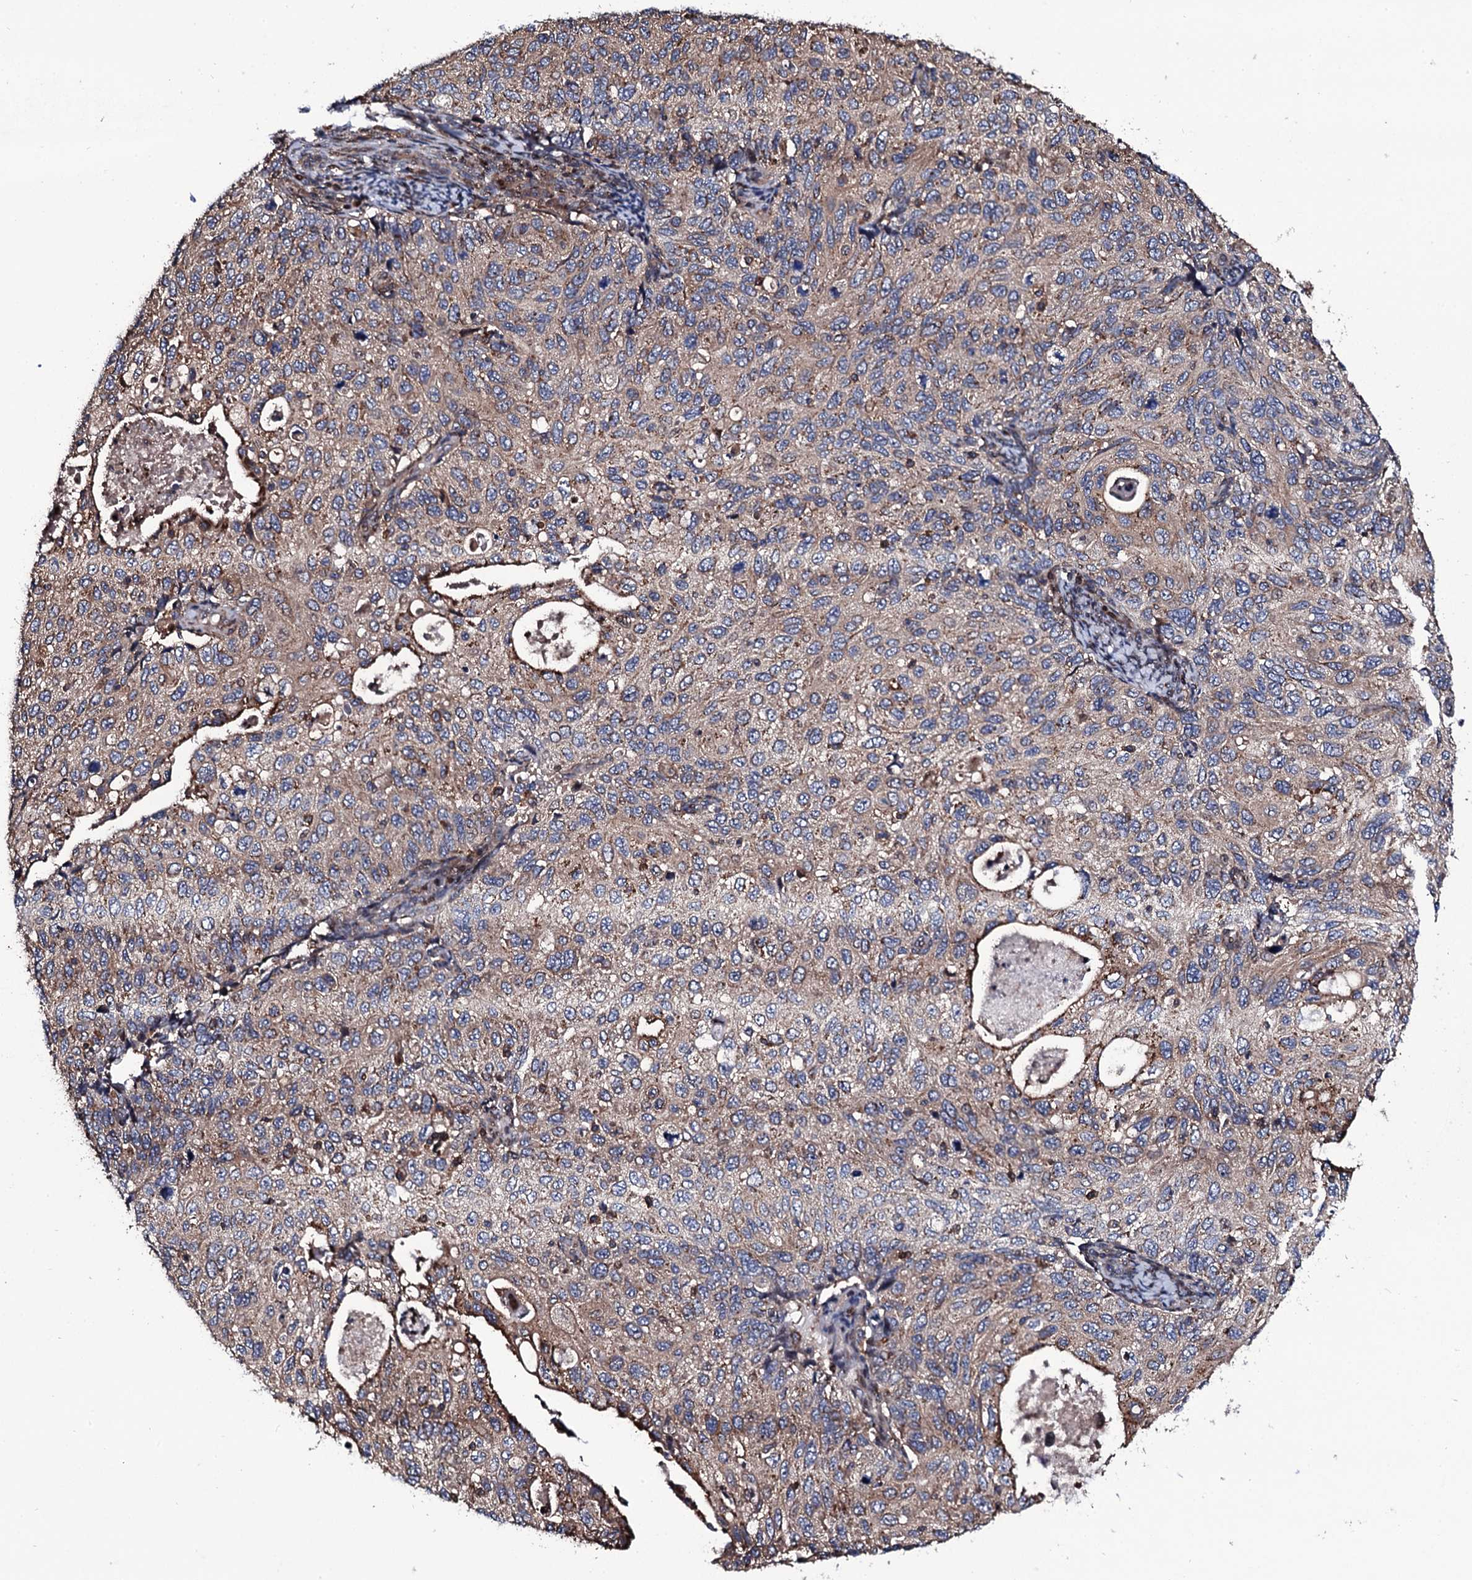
{"staining": {"intensity": "weak", "quantity": ">75%", "location": "cytoplasmic/membranous"}, "tissue": "cervical cancer", "cell_type": "Tumor cells", "image_type": "cancer", "snomed": [{"axis": "morphology", "description": "Squamous cell carcinoma, NOS"}, {"axis": "topography", "description": "Cervix"}], "caption": "Cervical cancer (squamous cell carcinoma) was stained to show a protein in brown. There is low levels of weak cytoplasmic/membranous staining in about >75% of tumor cells.", "gene": "PLET1", "patient": {"sex": "female", "age": 70}}